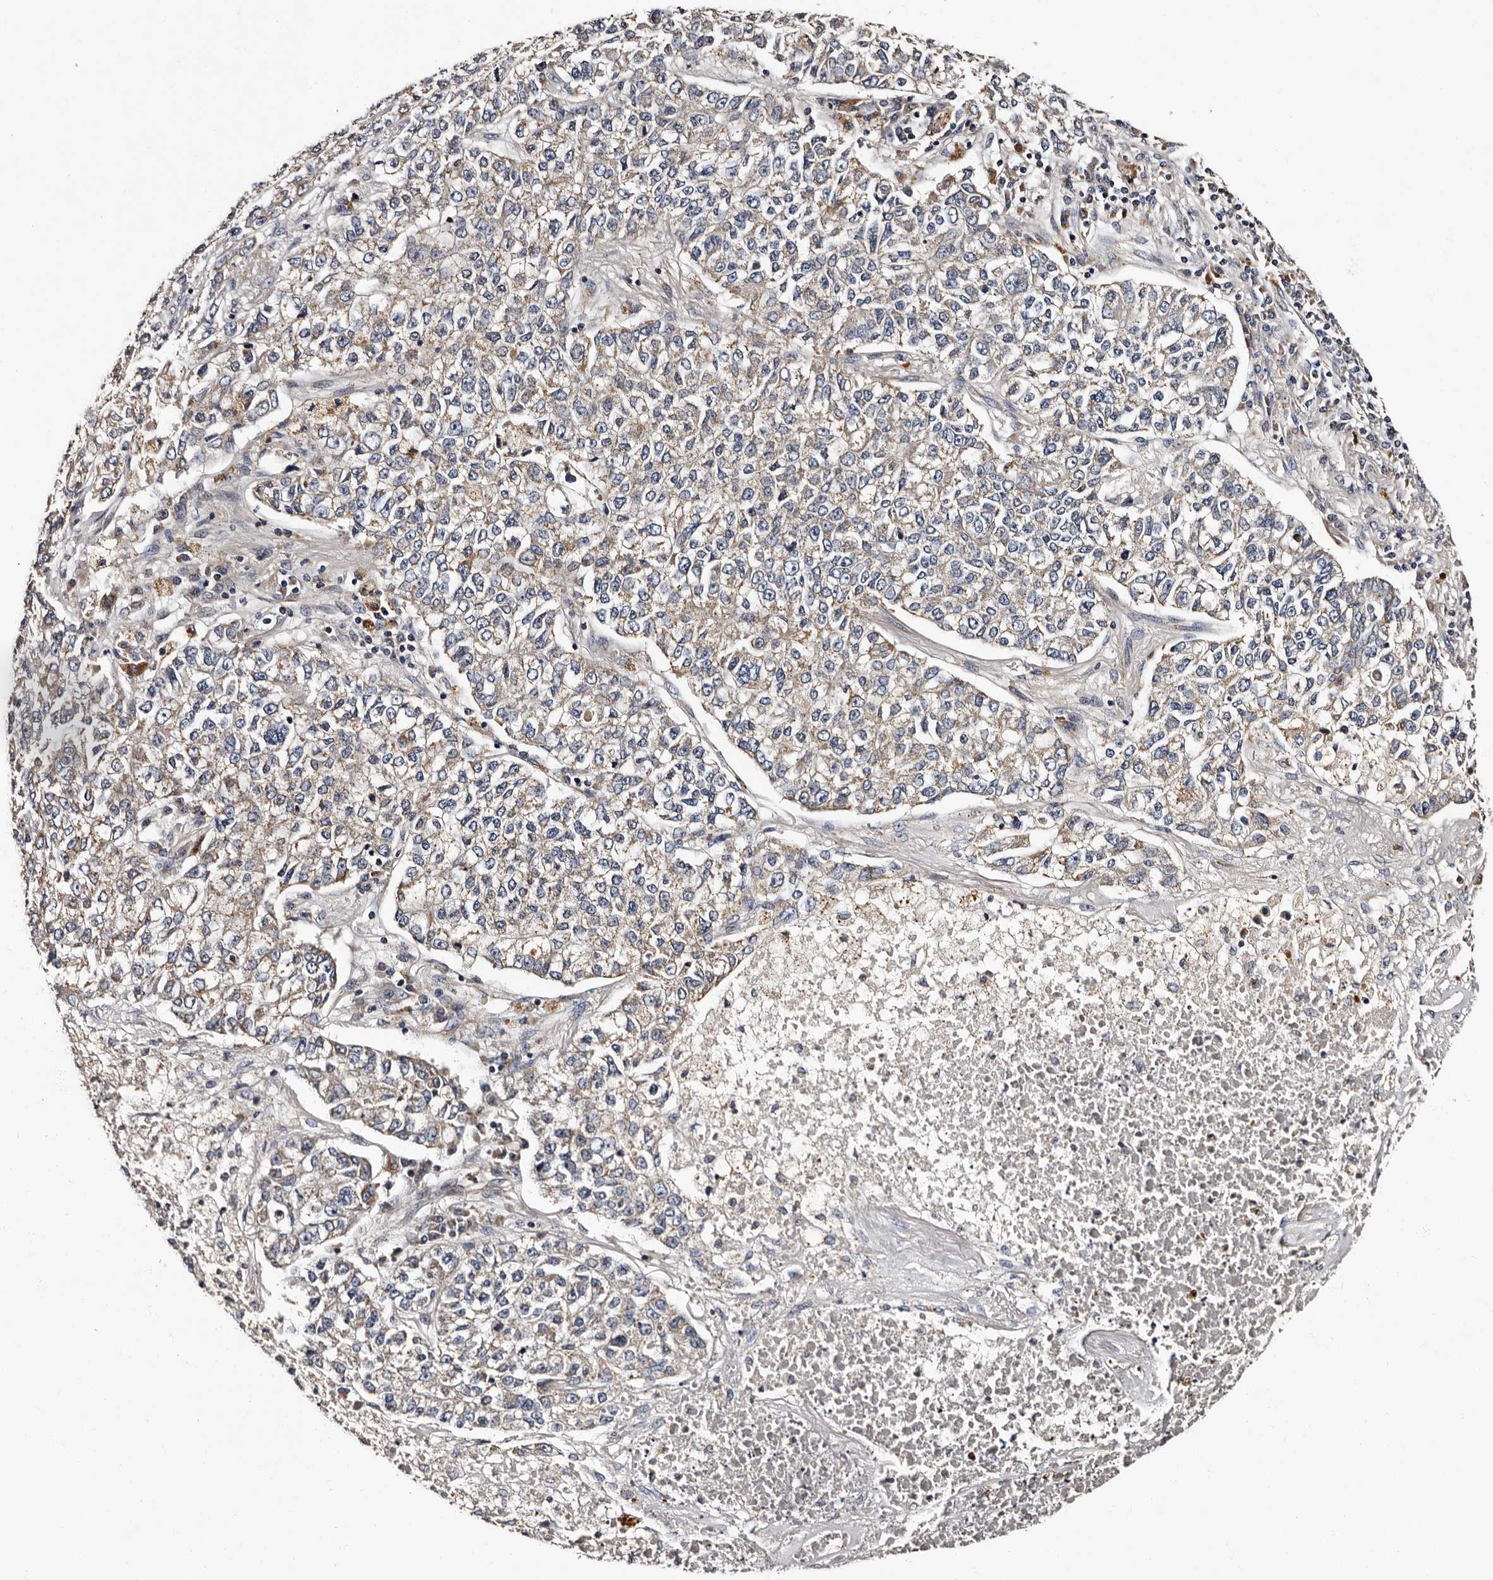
{"staining": {"intensity": "weak", "quantity": "25%-75%", "location": "cytoplasmic/membranous"}, "tissue": "lung cancer", "cell_type": "Tumor cells", "image_type": "cancer", "snomed": [{"axis": "morphology", "description": "Adenocarcinoma, NOS"}, {"axis": "topography", "description": "Lung"}], "caption": "High-power microscopy captured an IHC photomicrograph of adenocarcinoma (lung), revealing weak cytoplasmic/membranous expression in about 25%-75% of tumor cells. (Stains: DAB (3,3'-diaminobenzidine) in brown, nuclei in blue, Microscopy: brightfield microscopy at high magnification).", "gene": "ADCK5", "patient": {"sex": "male", "age": 49}}